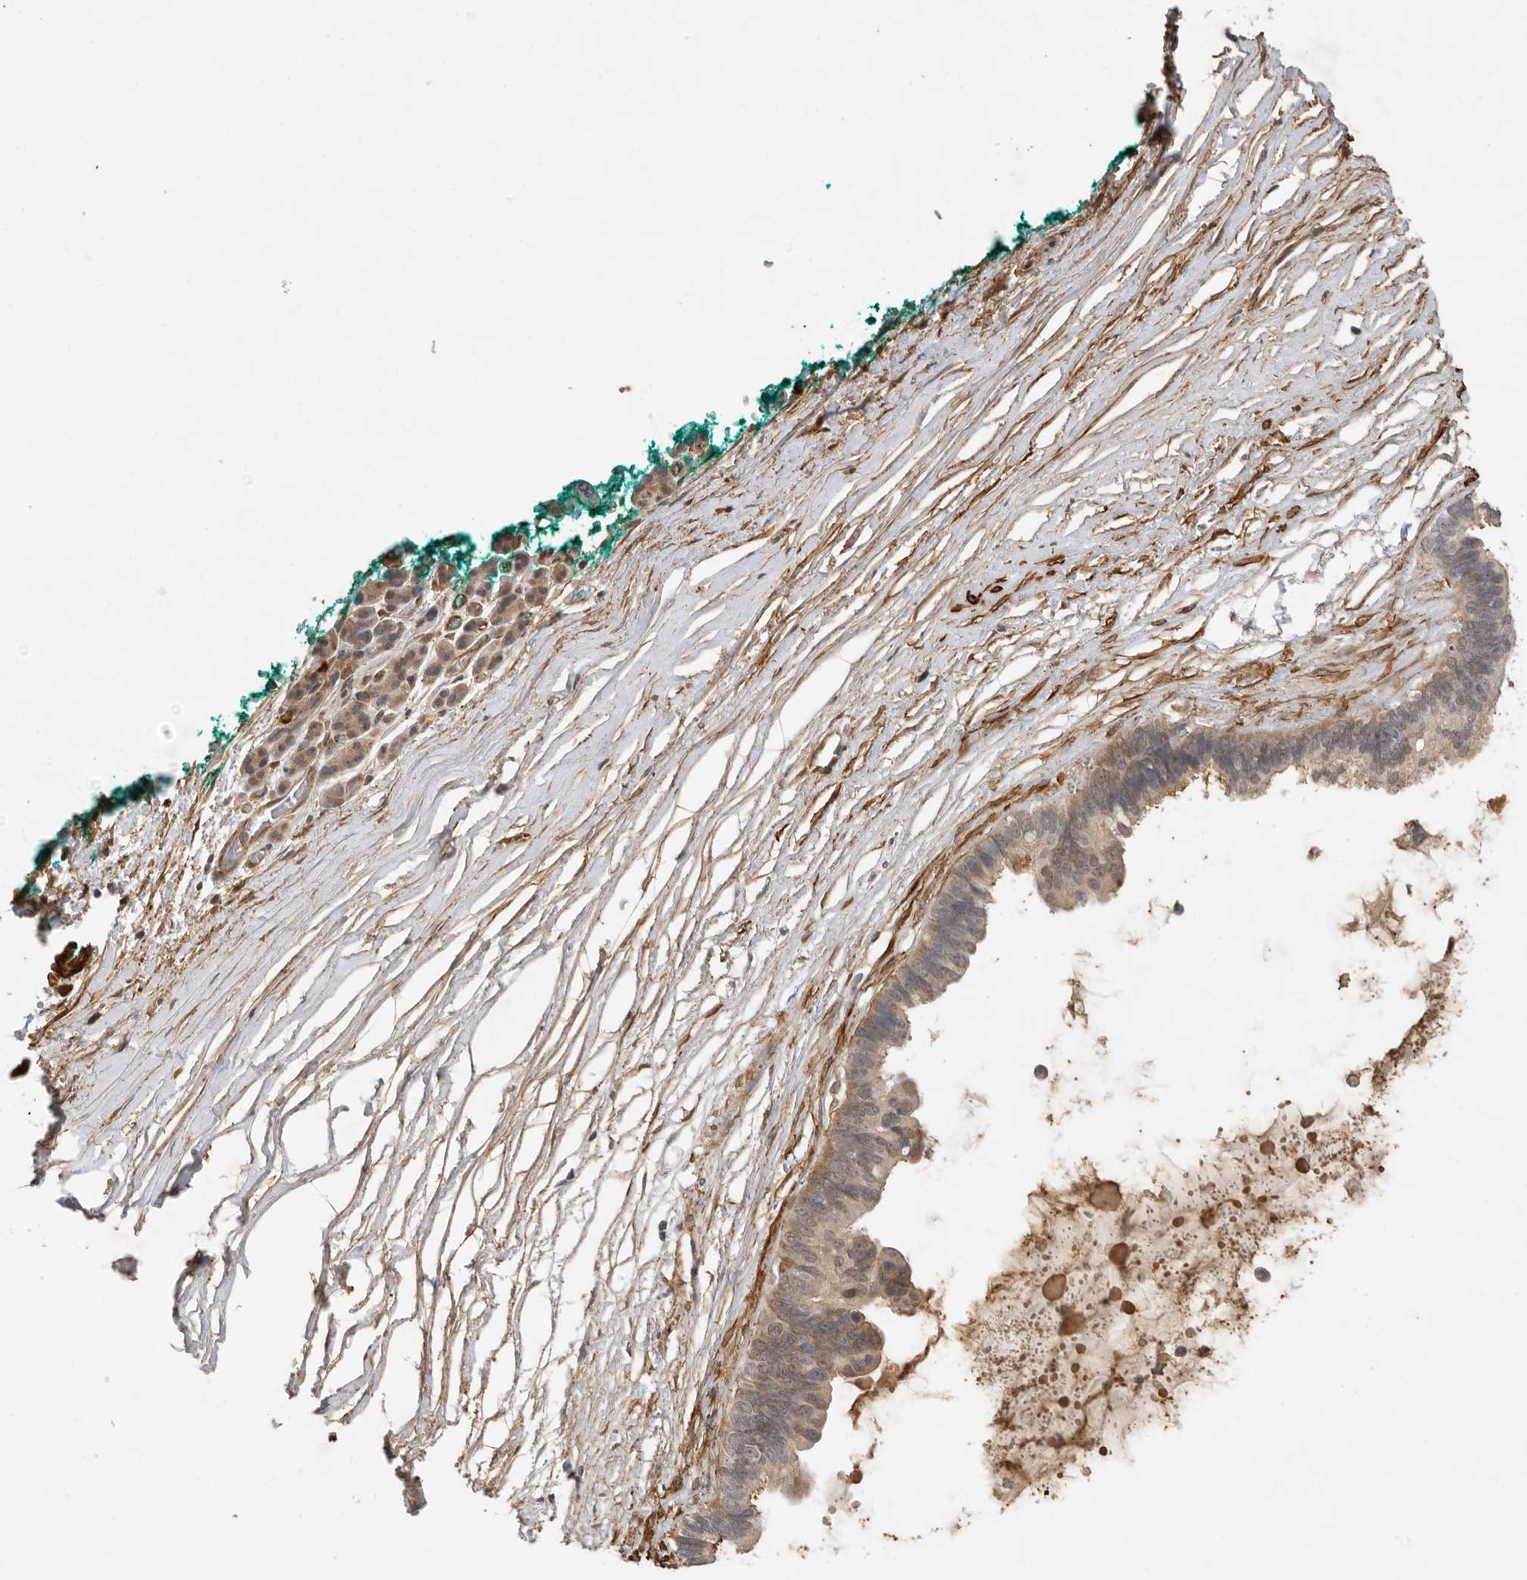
{"staining": {"intensity": "weak", "quantity": "25%-75%", "location": "cytoplasmic/membranous"}, "tissue": "pancreatic cancer", "cell_type": "Tumor cells", "image_type": "cancer", "snomed": [{"axis": "morphology", "description": "Adenocarcinoma, NOS"}, {"axis": "topography", "description": "Pancreas"}], "caption": "Protein analysis of pancreatic cancer tissue displays weak cytoplasmic/membranous positivity in about 25%-75% of tumor cells.", "gene": "RNF157", "patient": {"sex": "female", "age": 72}}